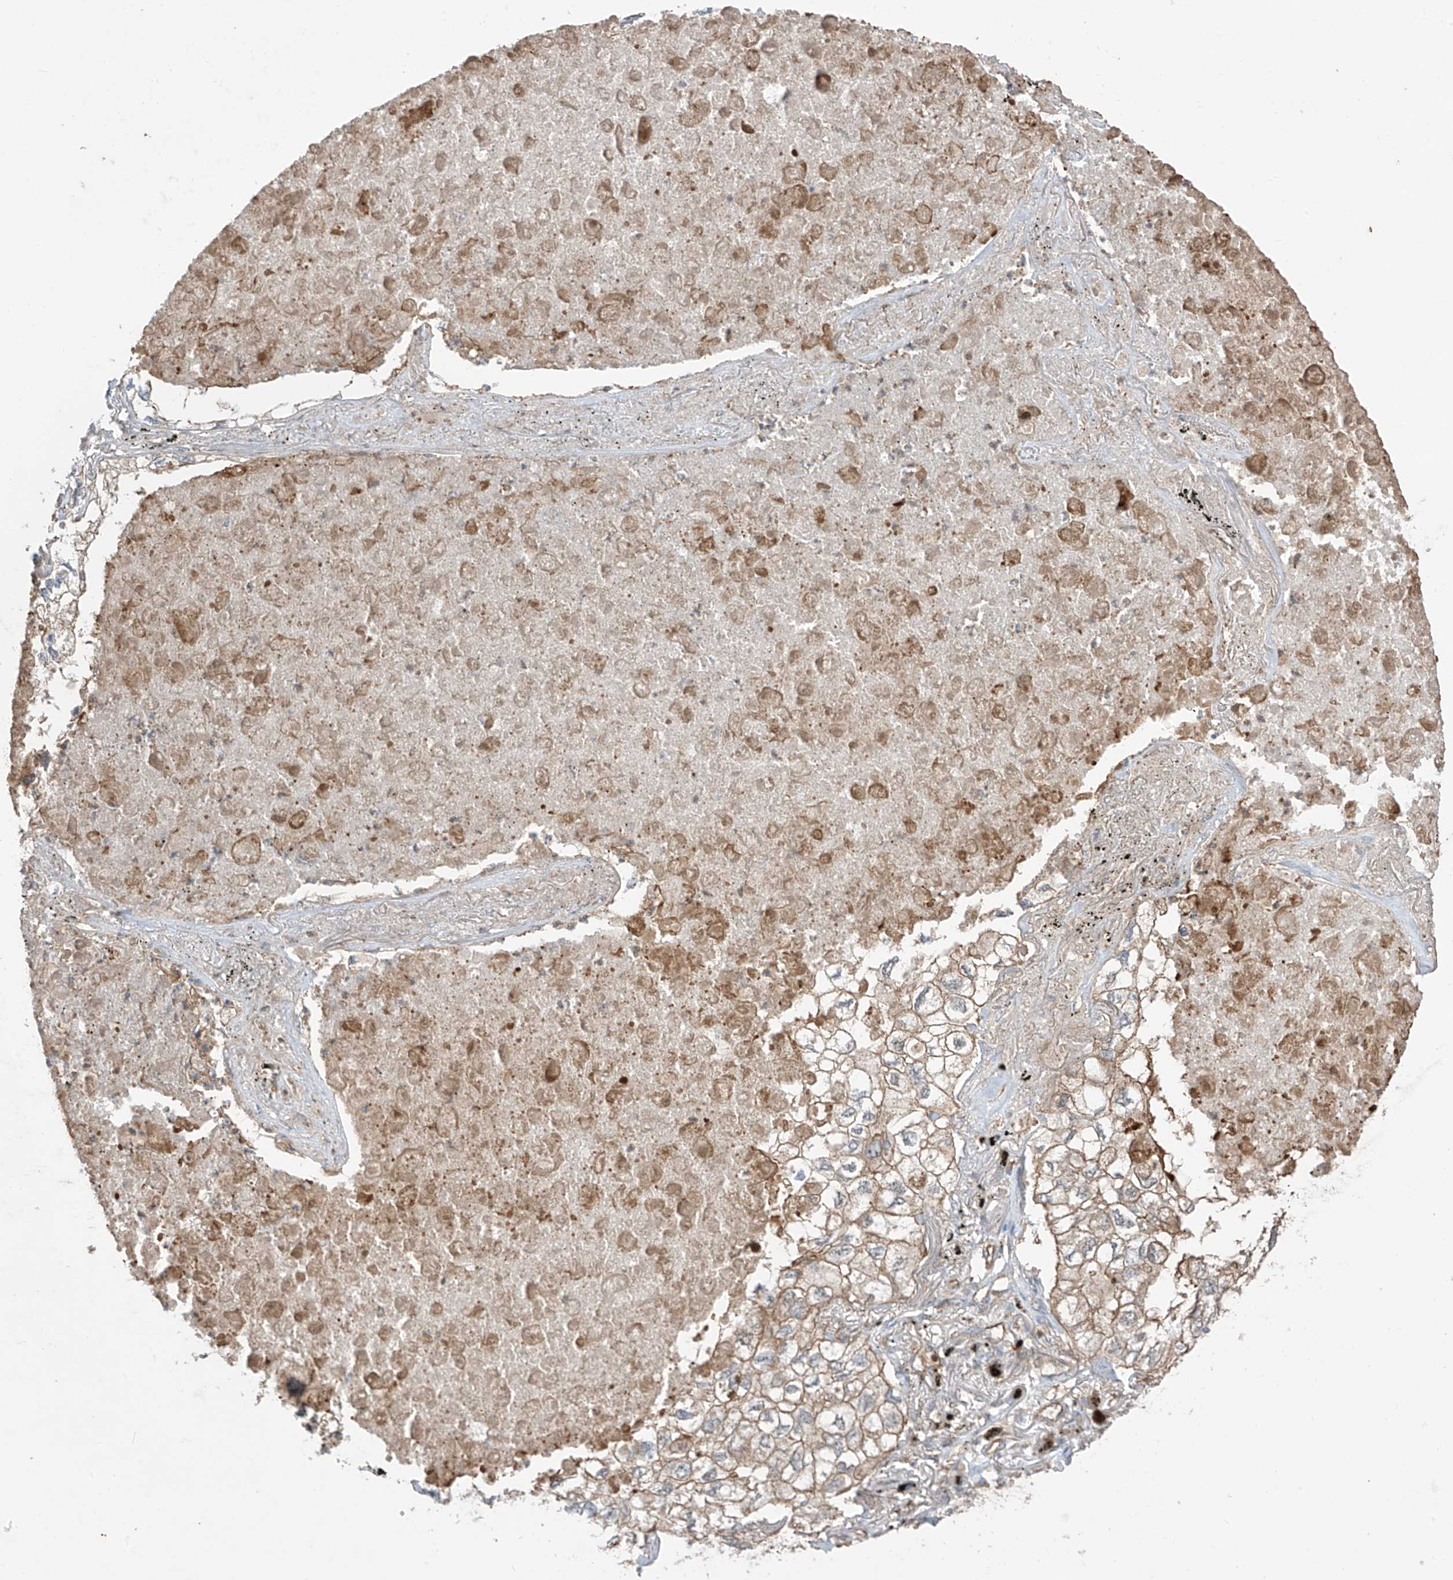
{"staining": {"intensity": "weak", "quantity": "25%-75%", "location": "cytoplasmic/membranous"}, "tissue": "lung cancer", "cell_type": "Tumor cells", "image_type": "cancer", "snomed": [{"axis": "morphology", "description": "Adenocarcinoma, NOS"}, {"axis": "topography", "description": "Lung"}], "caption": "Adenocarcinoma (lung) was stained to show a protein in brown. There is low levels of weak cytoplasmic/membranous staining in about 25%-75% of tumor cells. The staining is performed using DAB brown chromogen to label protein expression. The nuclei are counter-stained blue using hematoxylin.", "gene": "TRMU", "patient": {"sex": "male", "age": 65}}